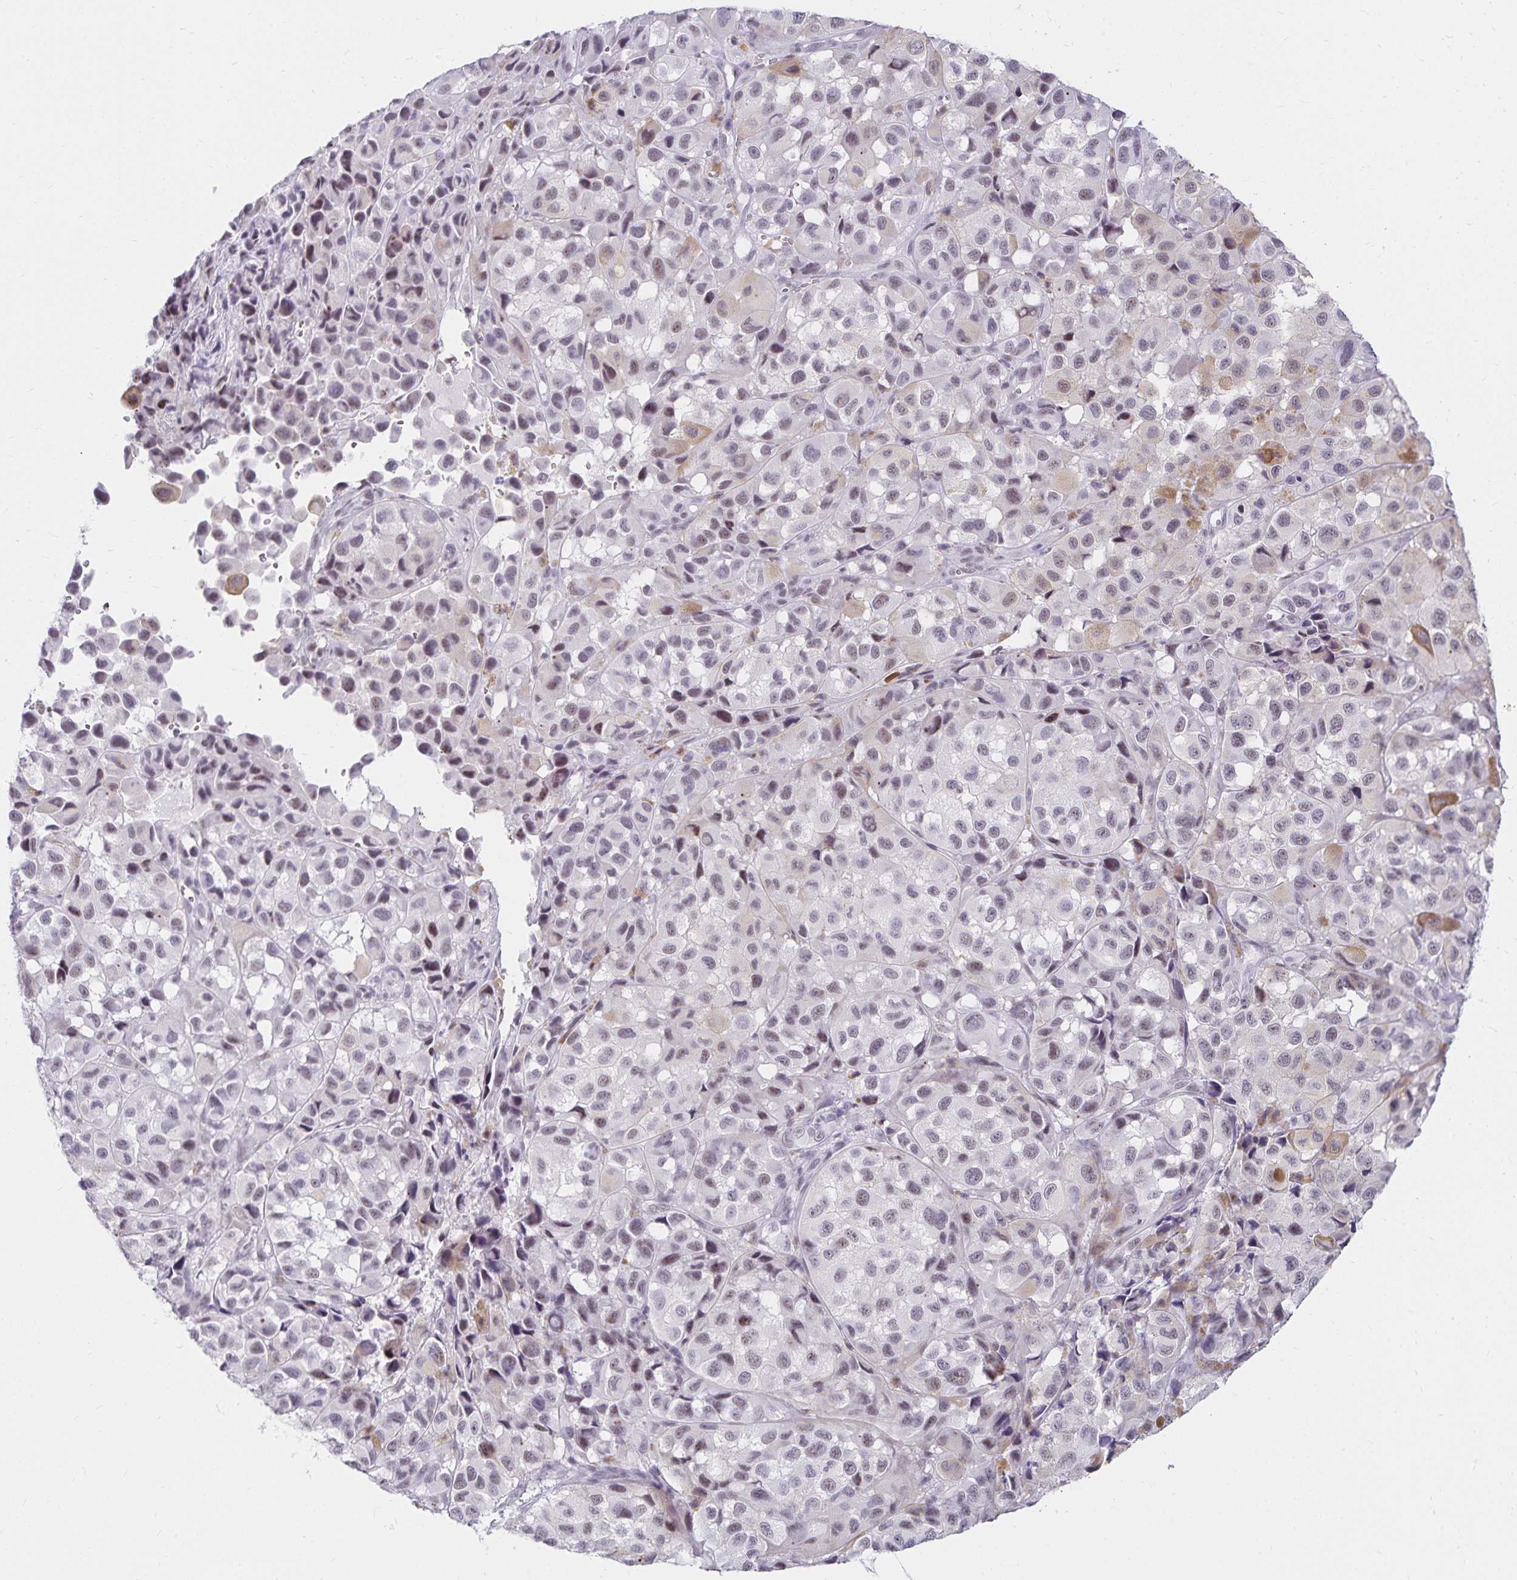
{"staining": {"intensity": "weak", "quantity": "<25%", "location": "nuclear"}, "tissue": "melanoma", "cell_type": "Tumor cells", "image_type": "cancer", "snomed": [{"axis": "morphology", "description": "Malignant melanoma, NOS"}, {"axis": "topography", "description": "Skin"}], "caption": "High magnification brightfield microscopy of melanoma stained with DAB (brown) and counterstained with hematoxylin (blue): tumor cells show no significant staining.", "gene": "C20orf85", "patient": {"sex": "male", "age": 93}}